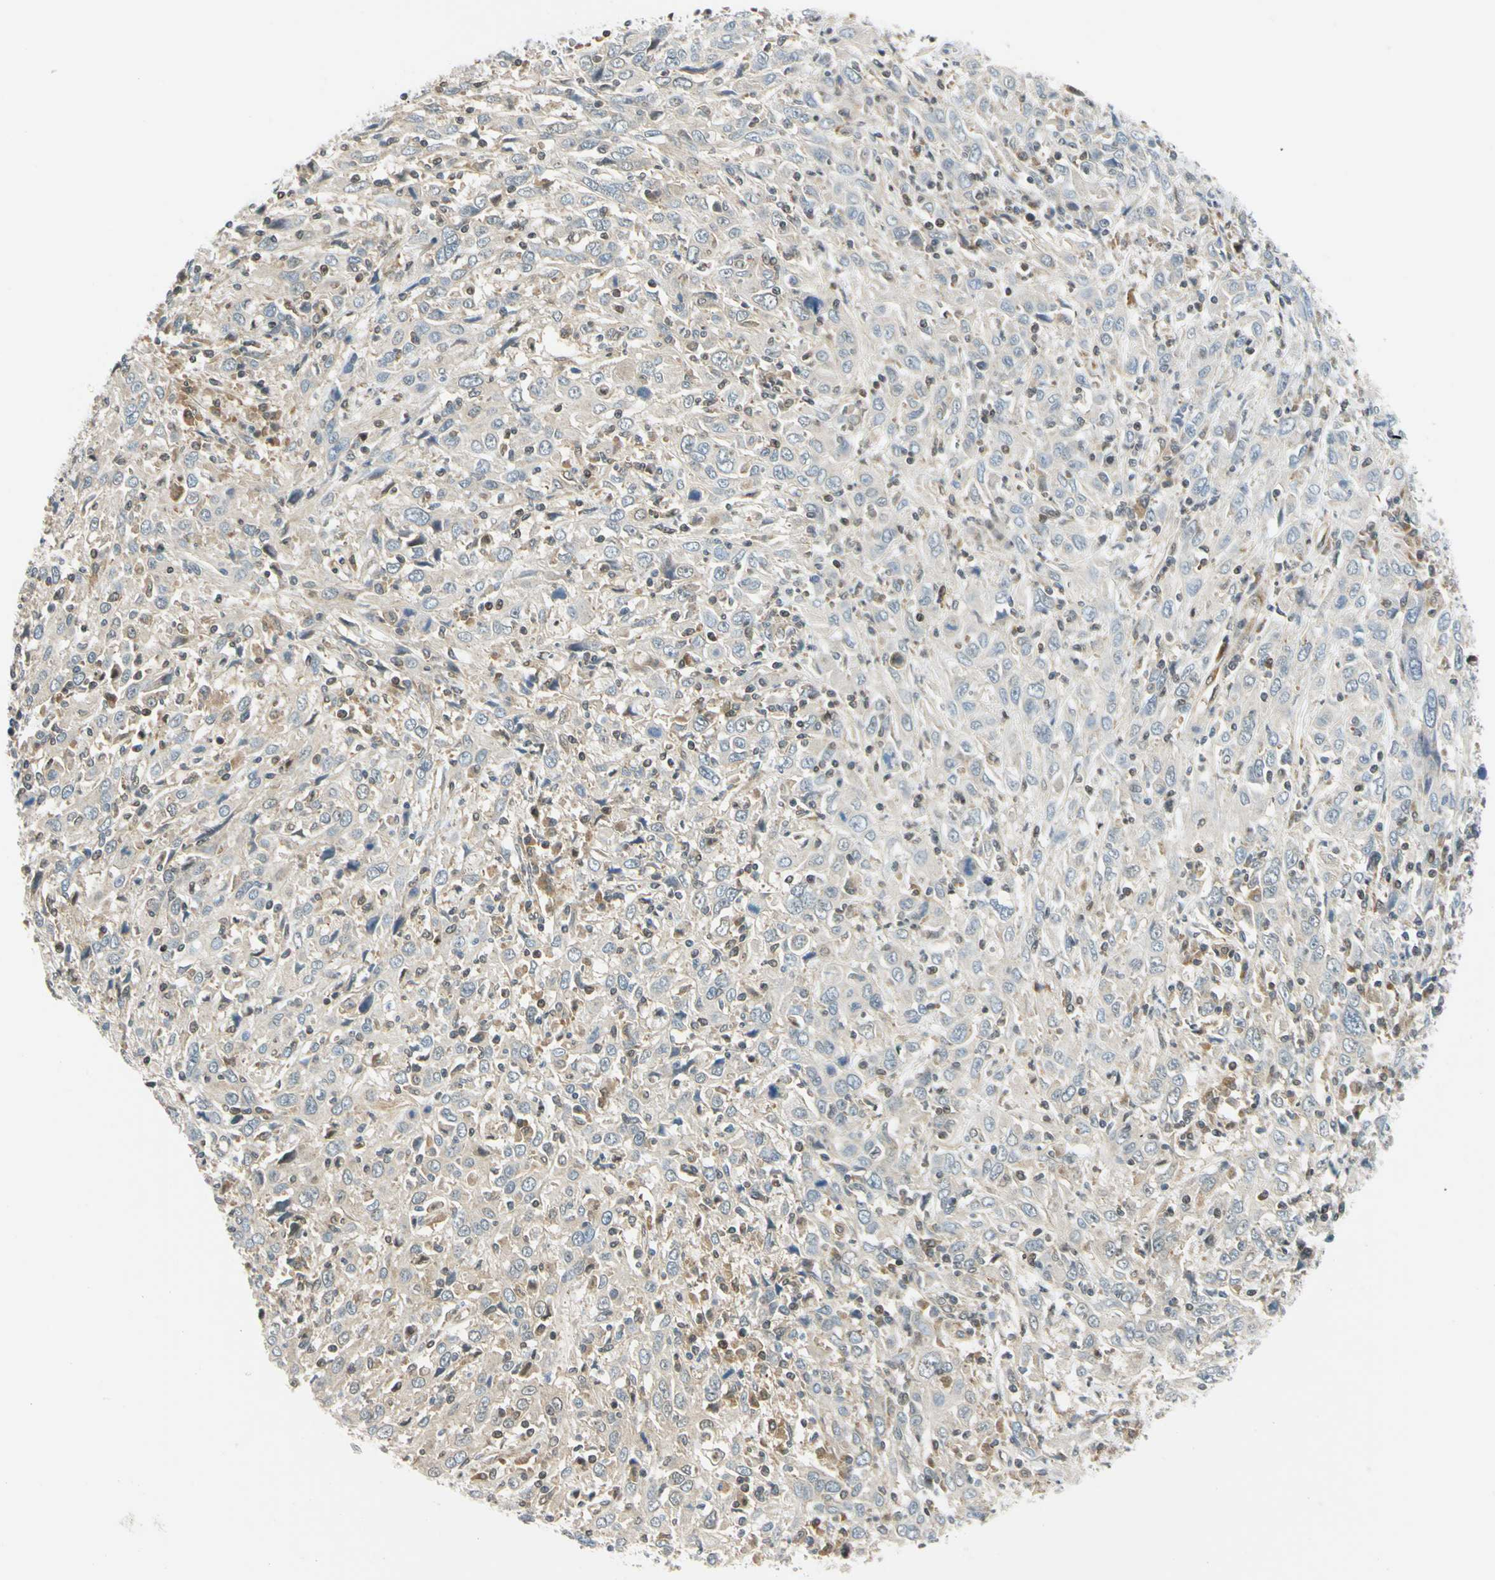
{"staining": {"intensity": "negative", "quantity": "none", "location": "none"}, "tissue": "cervical cancer", "cell_type": "Tumor cells", "image_type": "cancer", "snomed": [{"axis": "morphology", "description": "Squamous cell carcinoma, NOS"}, {"axis": "topography", "description": "Cervix"}], "caption": "Tumor cells show no significant positivity in cervical squamous cell carcinoma. (DAB (3,3'-diaminobenzidine) immunohistochemistry with hematoxylin counter stain).", "gene": "MAPK9", "patient": {"sex": "female", "age": 46}}